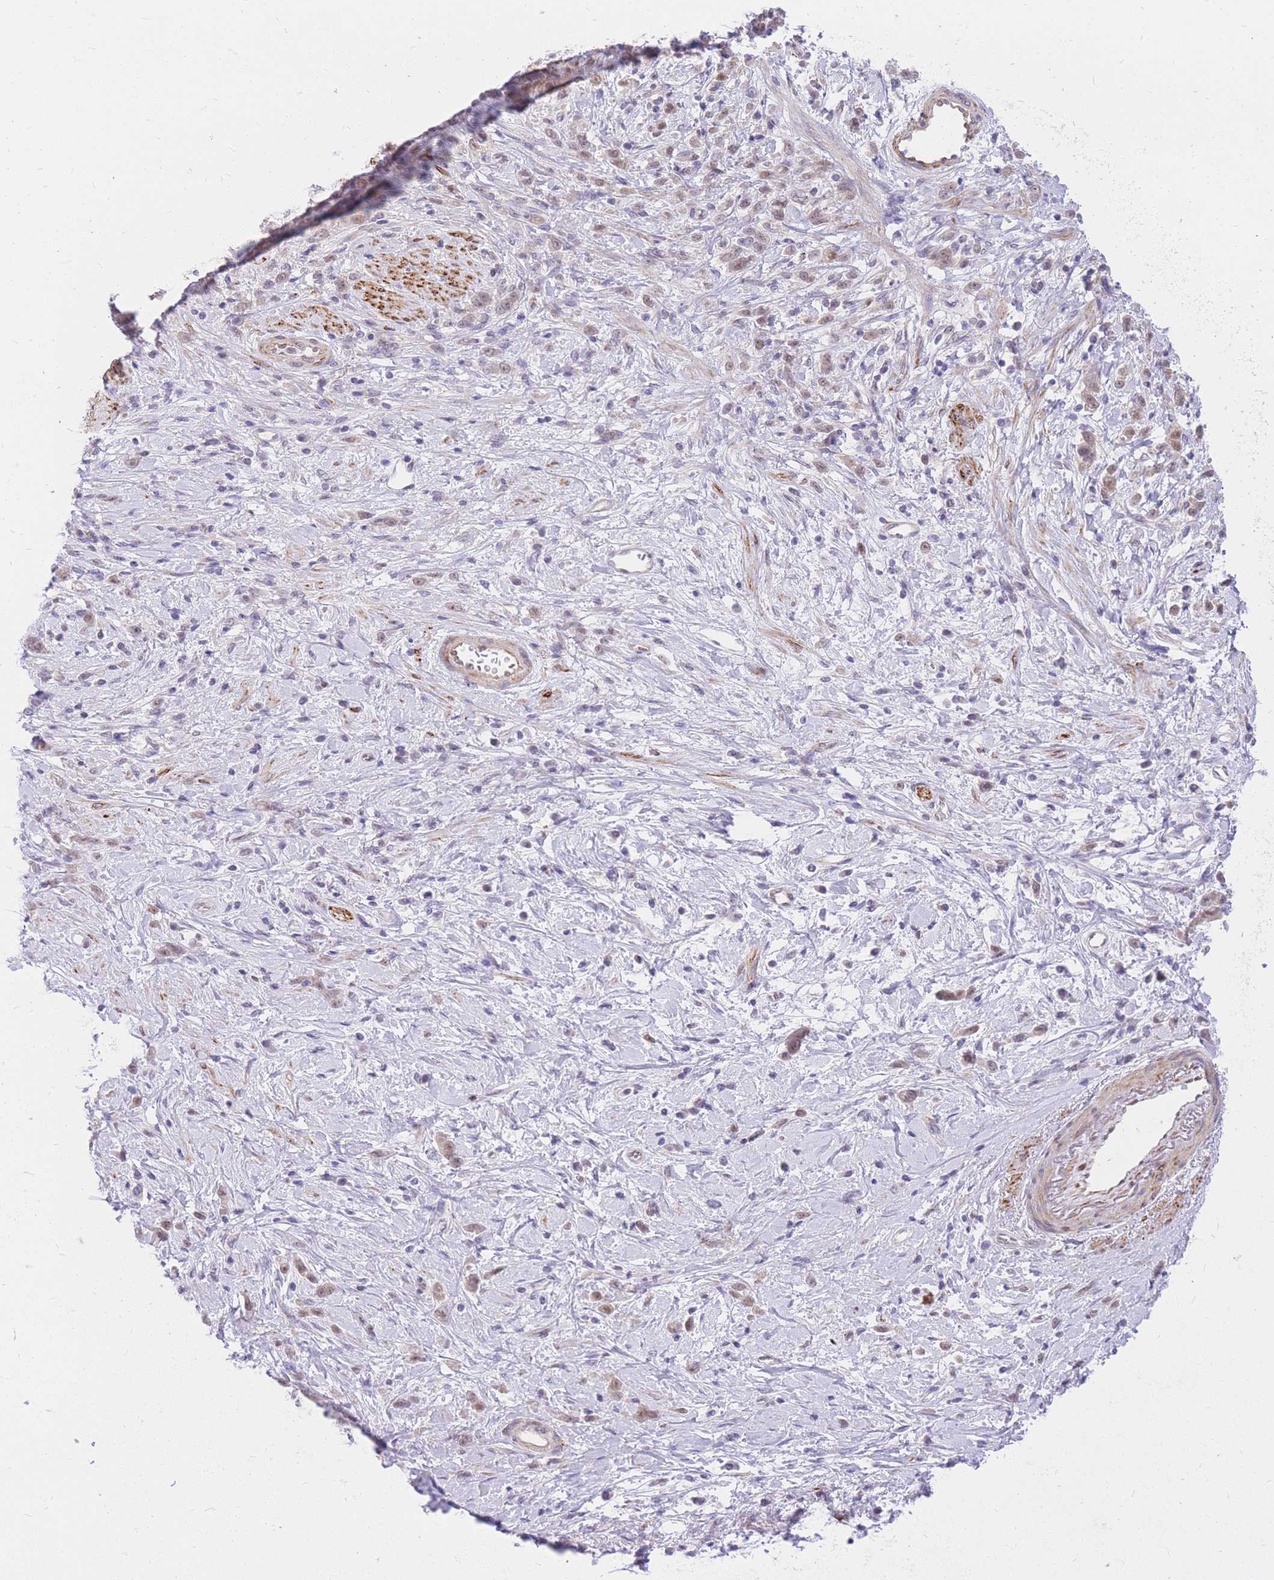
{"staining": {"intensity": "weak", "quantity": ">75%", "location": "nuclear"}, "tissue": "stomach cancer", "cell_type": "Tumor cells", "image_type": "cancer", "snomed": [{"axis": "morphology", "description": "Adenocarcinoma, NOS"}, {"axis": "topography", "description": "Stomach"}], "caption": "Immunohistochemistry (IHC) histopathology image of adenocarcinoma (stomach) stained for a protein (brown), which shows low levels of weak nuclear expression in approximately >75% of tumor cells.", "gene": "S100PBP", "patient": {"sex": "female", "age": 60}}